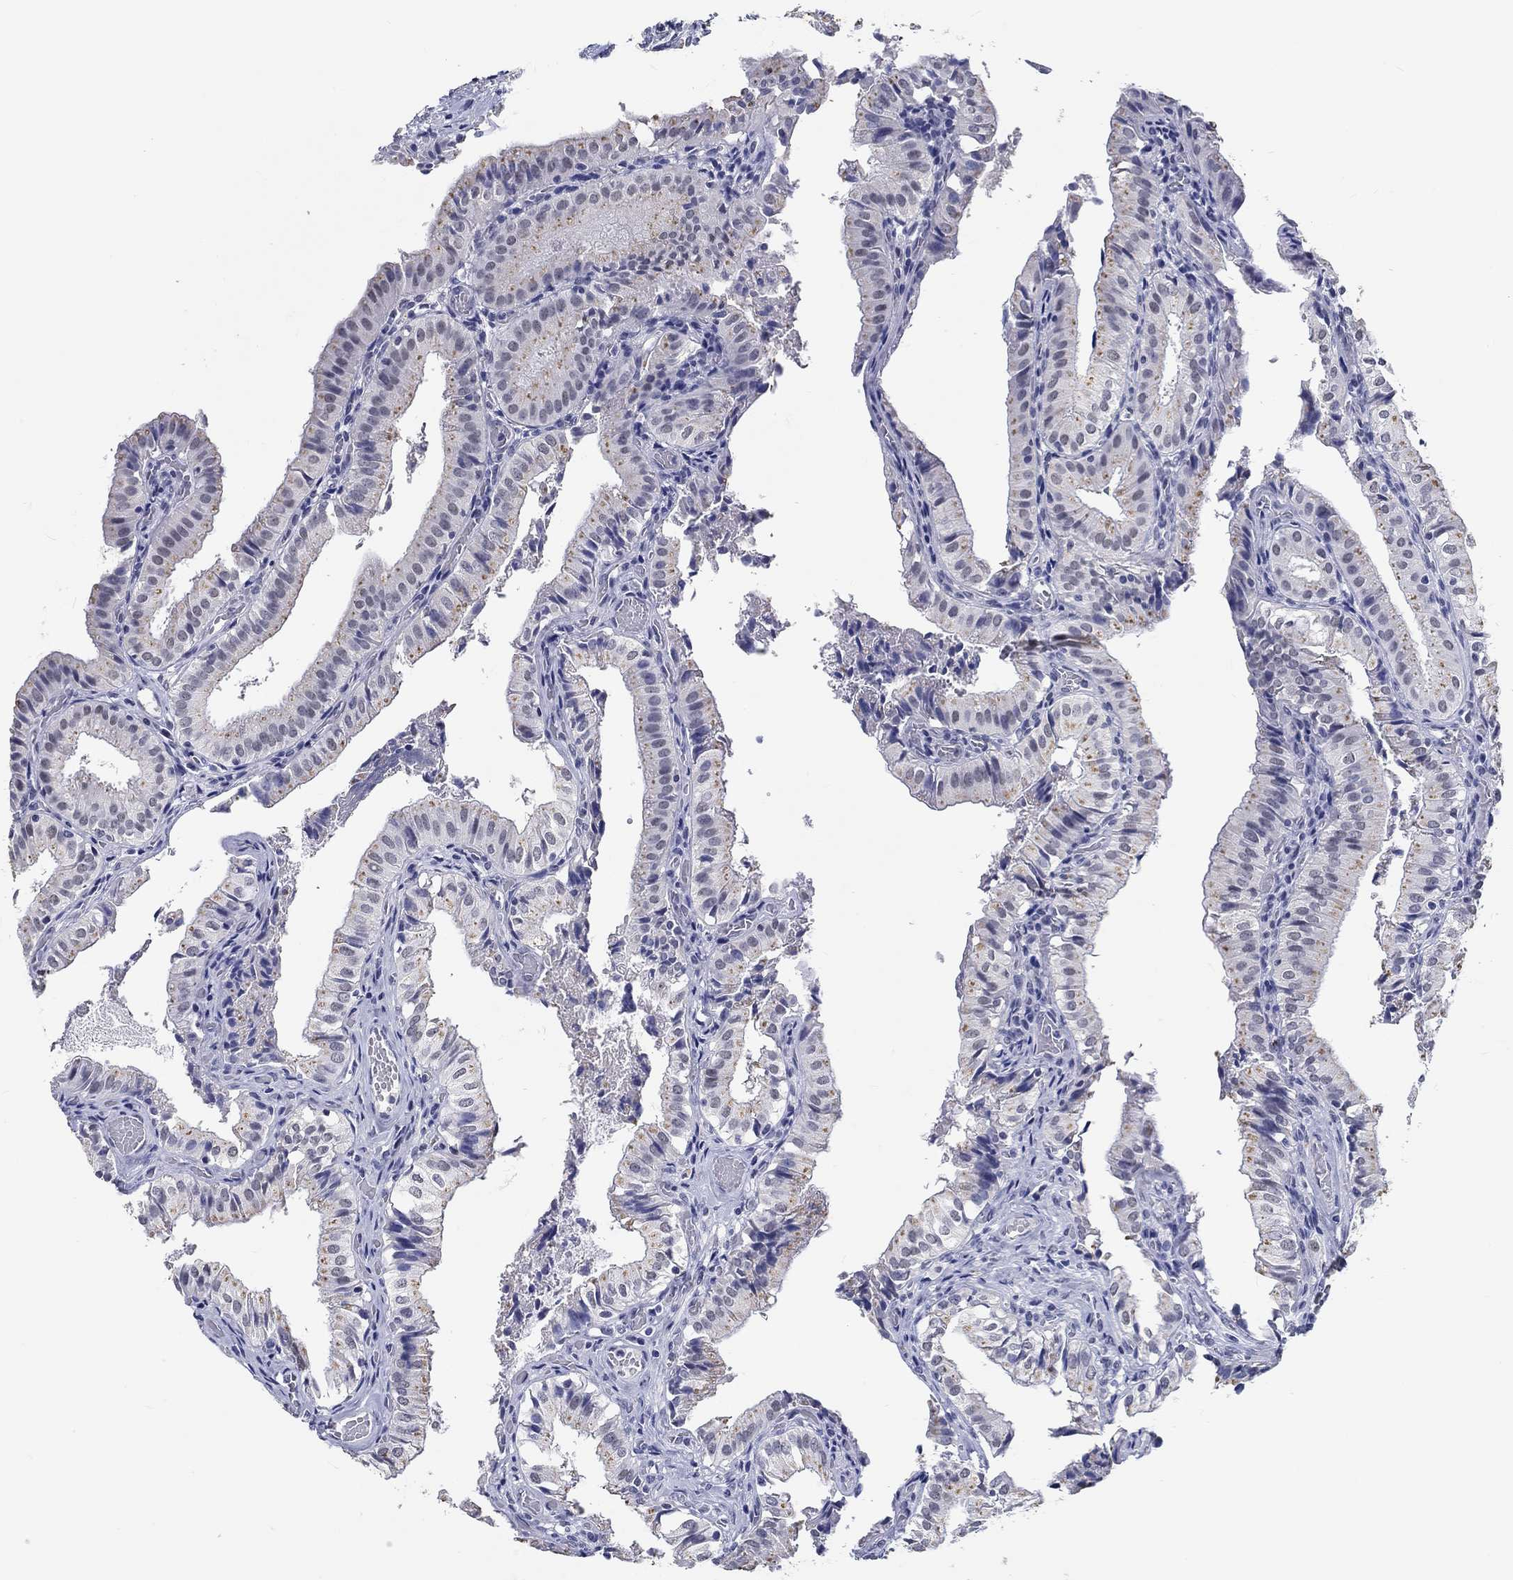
{"staining": {"intensity": "negative", "quantity": "none", "location": "none"}, "tissue": "gallbladder", "cell_type": "Glandular cells", "image_type": "normal", "snomed": [{"axis": "morphology", "description": "Normal tissue, NOS"}, {"axis": "topography", "description": "Gallbladder"}], "caption": "An image of gallbladder stained for a protein shows no brown staining in glandular cells. Nuclei are stained in blue.", "gene": "GRIN1", "patient": {"sex": "female", "age": 47}}